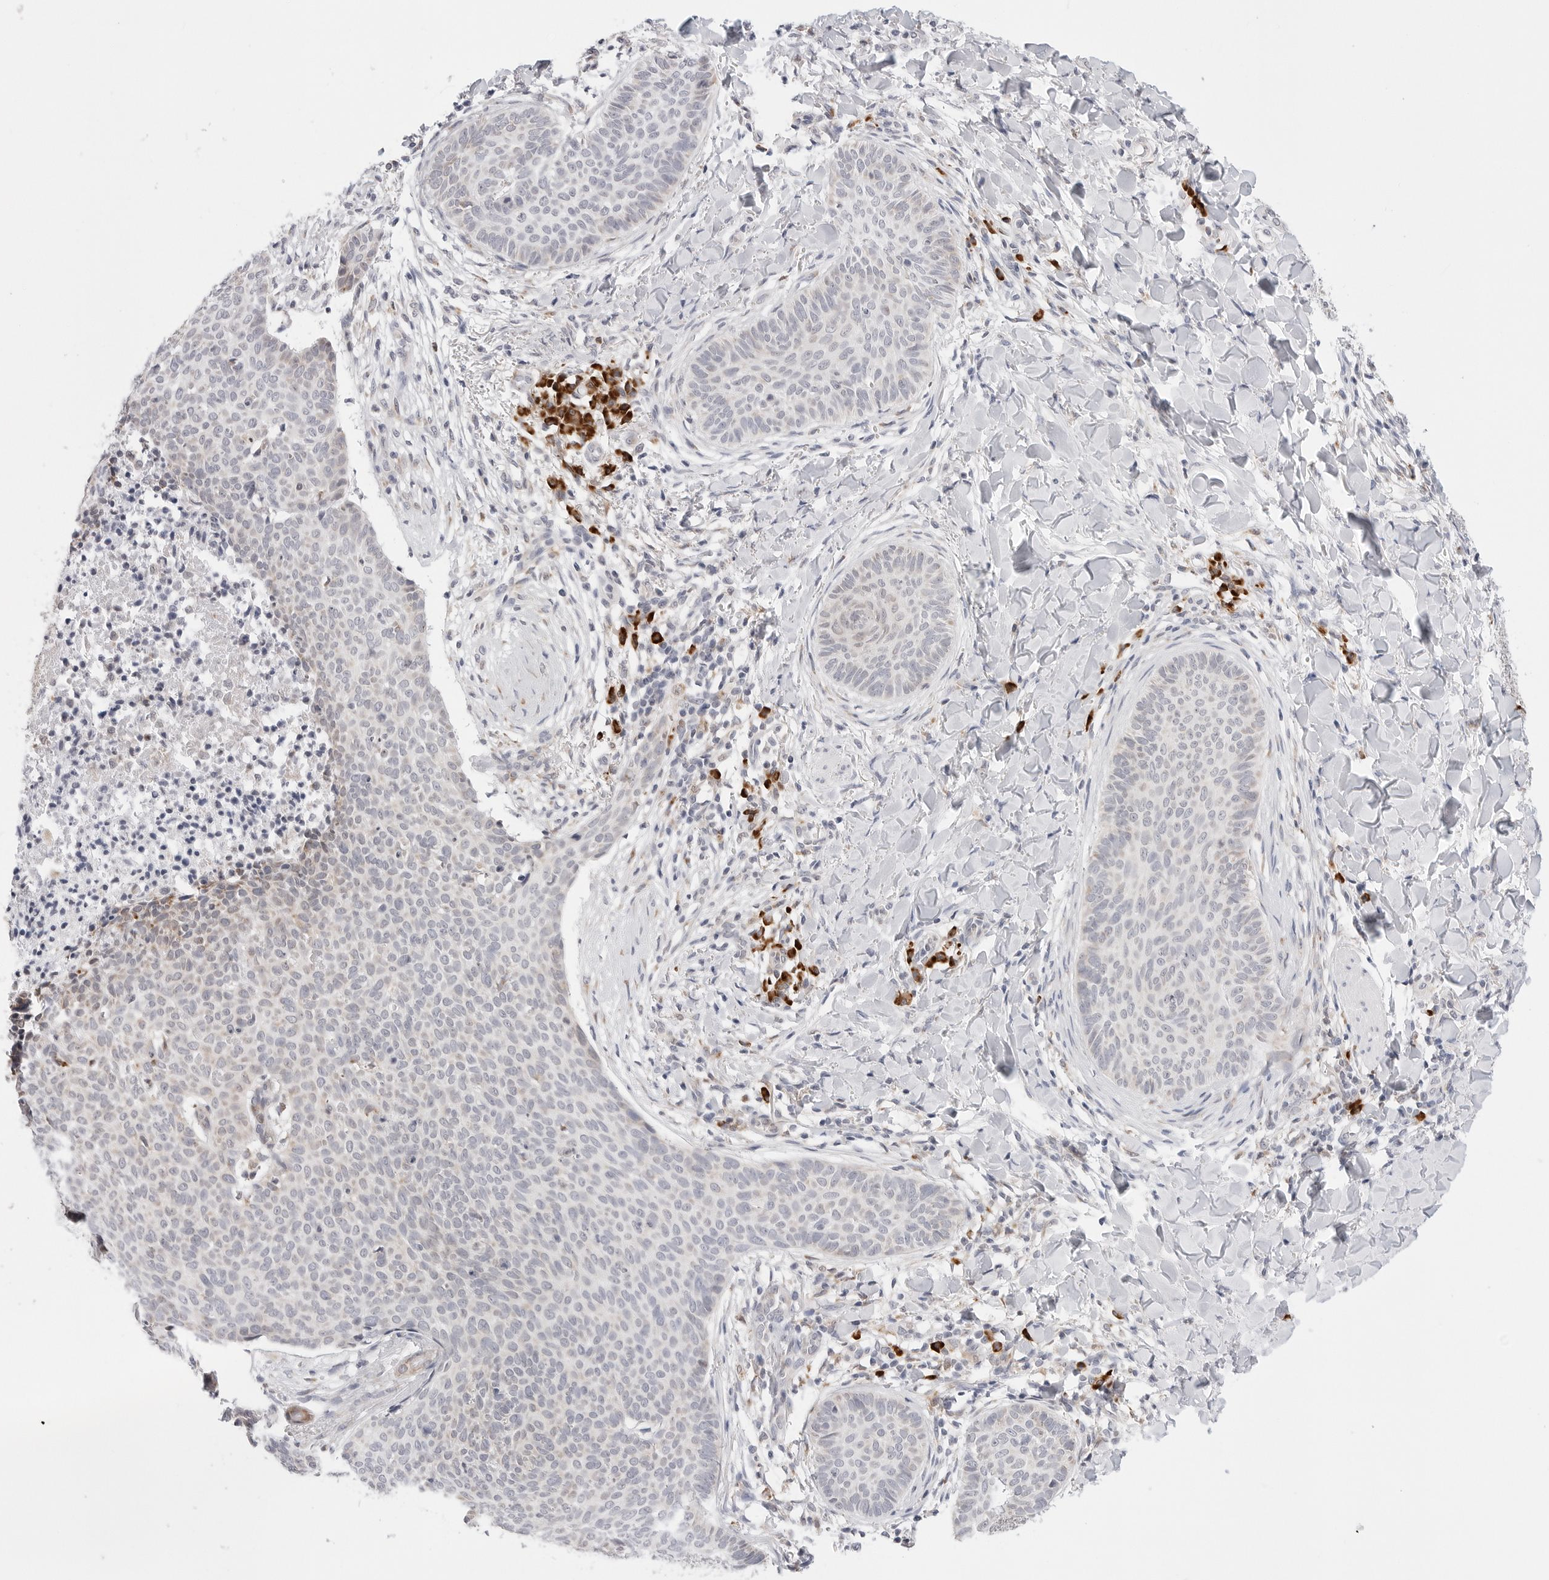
{"staining": {"intensity": "negative", "quantity": "none", "location": "none"}, "tissue": "skin cancer", "cell_type": "Tumor cells", "image_type": "cancer", "snomed": [{"axis": "morphology", "description": "Normal tissue, NOS"}, {"axis": "morphology", "description": "Basal cell carcinoma"}, {"axis": "topography", "description": "Skin"}], "caption": "DAB (3,3'-diaminobenzidine) immunohistochemical staining of human skin cancer exhibits no significant expression in tumor cells.", "gene": "RPN1", "patient": {"sex": "male", "age": 50}}